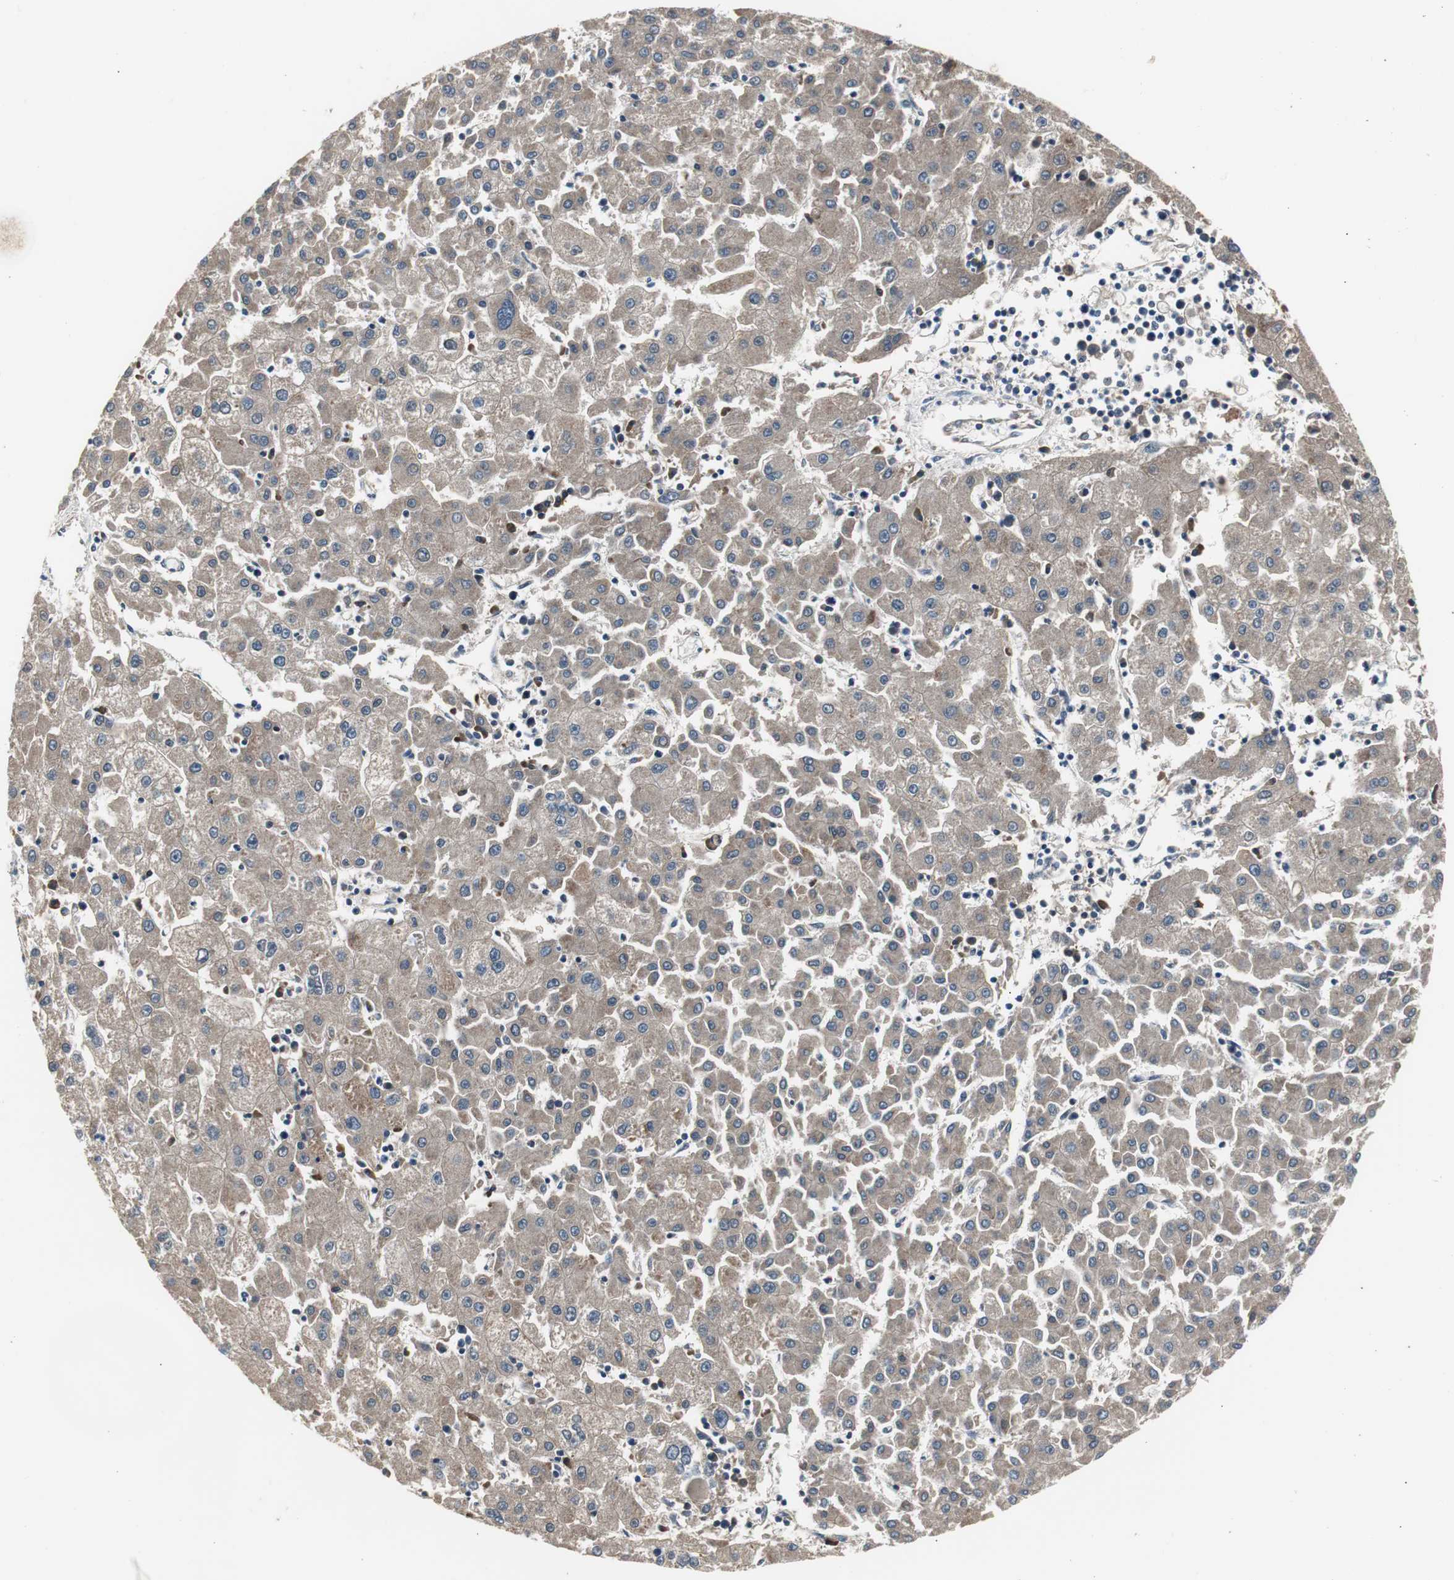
{"staining": {"intensity": "moderate", "quantity": ">75%", "location": "cytoplasmic/membranous"}, "tissue": "liver cancer", "cell_type": "Tumor cells", "image_type": "cancer", "snomed": [{"axis": "morphology", "description": "Carcinoma, Hepatocellular, NOS"}, {"axis": "topography", "description": "Liver"}], "caption": "Immunohistochemistry photomicrograph of human liver cancer (hepatocellular carcinoma) stained for a protein (brown), which shows medium levels of moderate cytoplasmic/membranous positivity in approximately >75% of tumor cells.", "gene": "ZMPSTE24", "patient": {"sex": "male", "age": 72}}